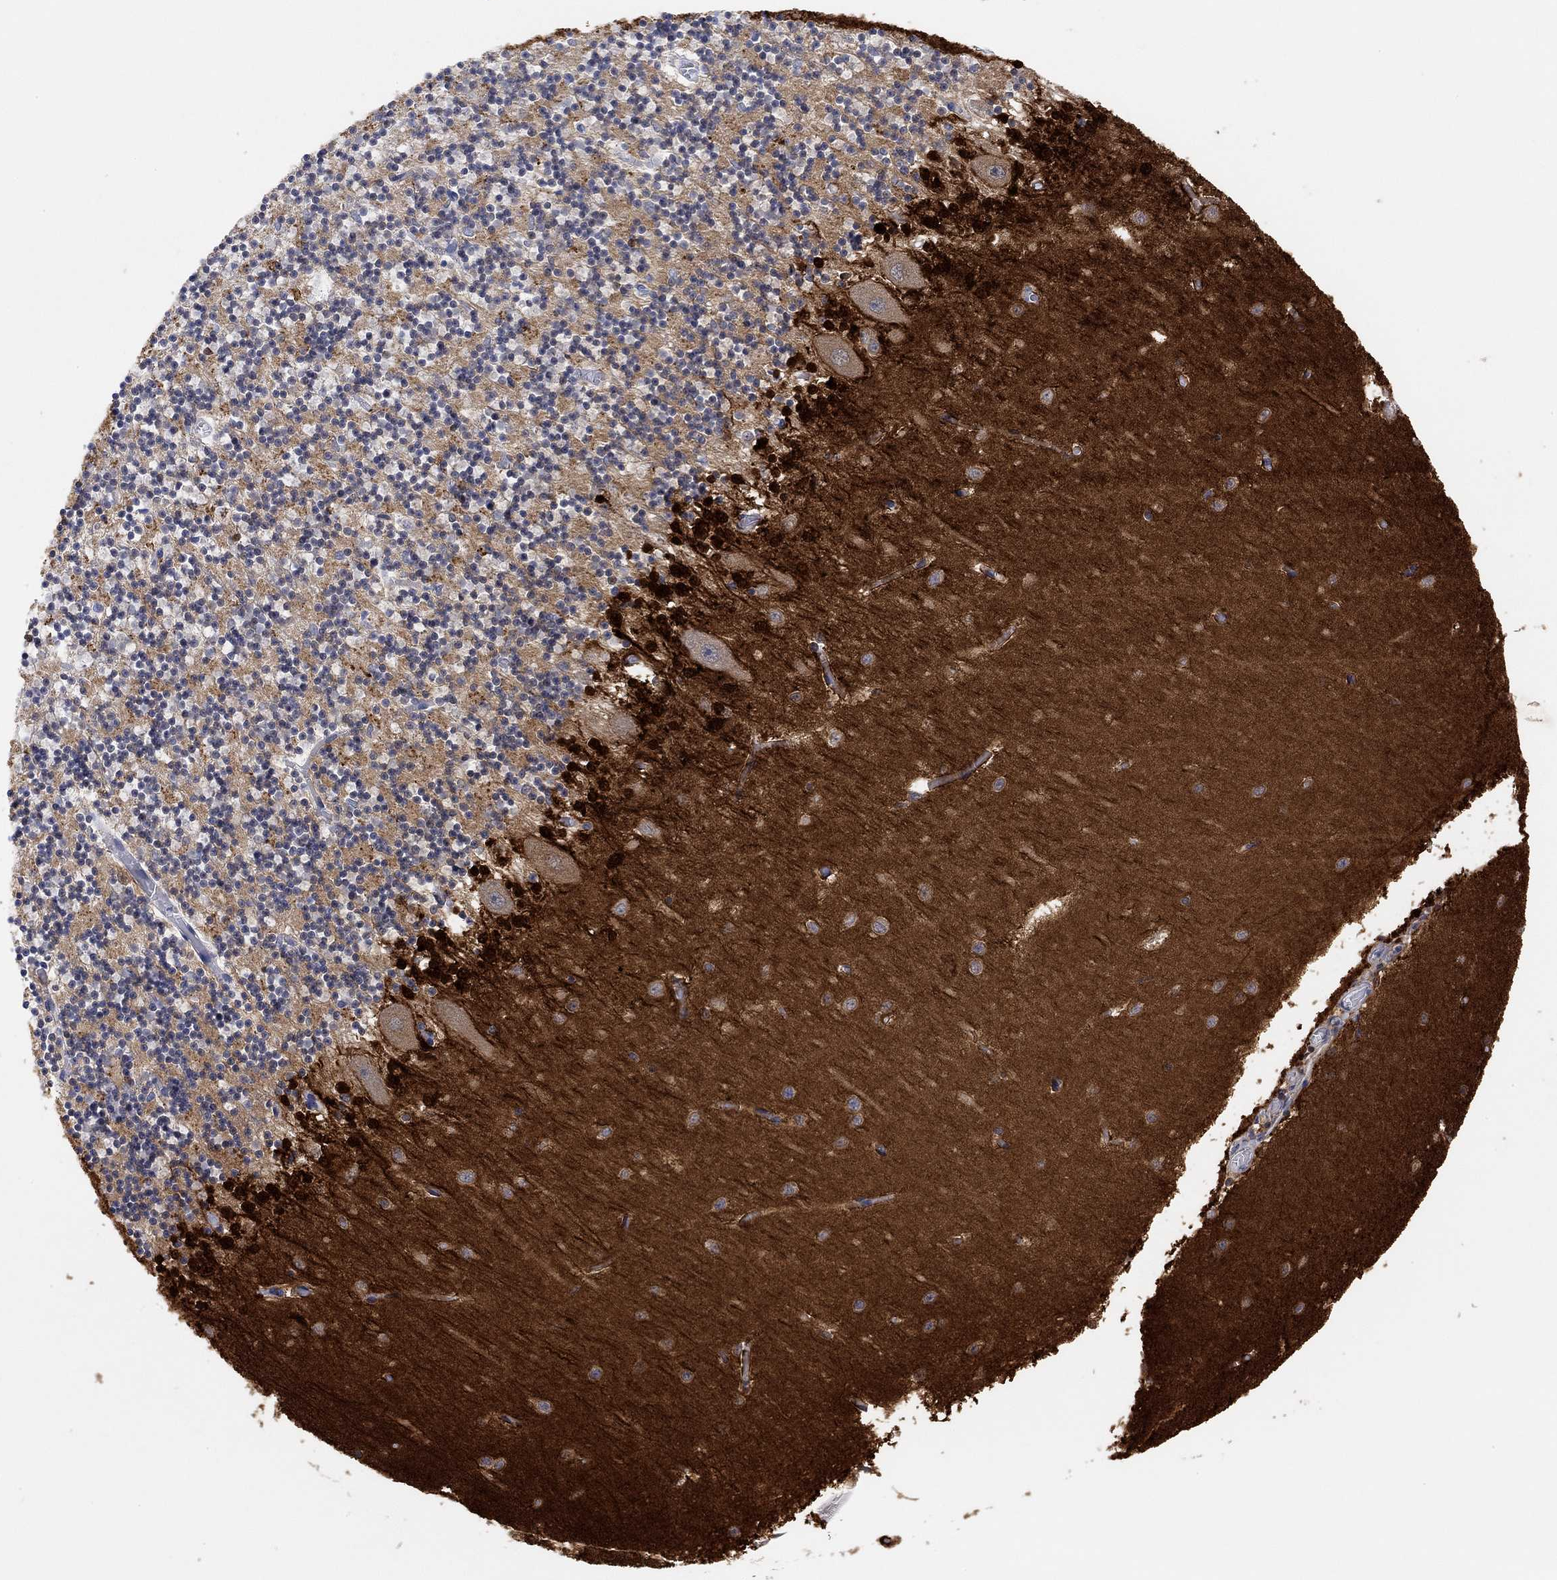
{"staining": {"intensity": "weak", "quantity": "<25%", "location": "cytoplasmic/membranous"}, "tissue": "cerebellum", "cell_type": "Cells in granular layer", "image_type": "normal", "snomed": [{"axis": "morphology", "description": "Normal tissue, NOS"}, {"axis": "topography", "description": "Cerebellum"}], "caption": "Immunohistochemical staining of unremarkable human cerebellum shows no significant positivity in cells in granular layer. The staining was performed using DAB (3,3'-diaminobenzidine) to visualize the protein expression in brown, while the nuclei were stained in blue with hematoxylin (Magnification: 20x).", "gene": "VAT1L", "patient": {"sex": "female", "age": 64}}